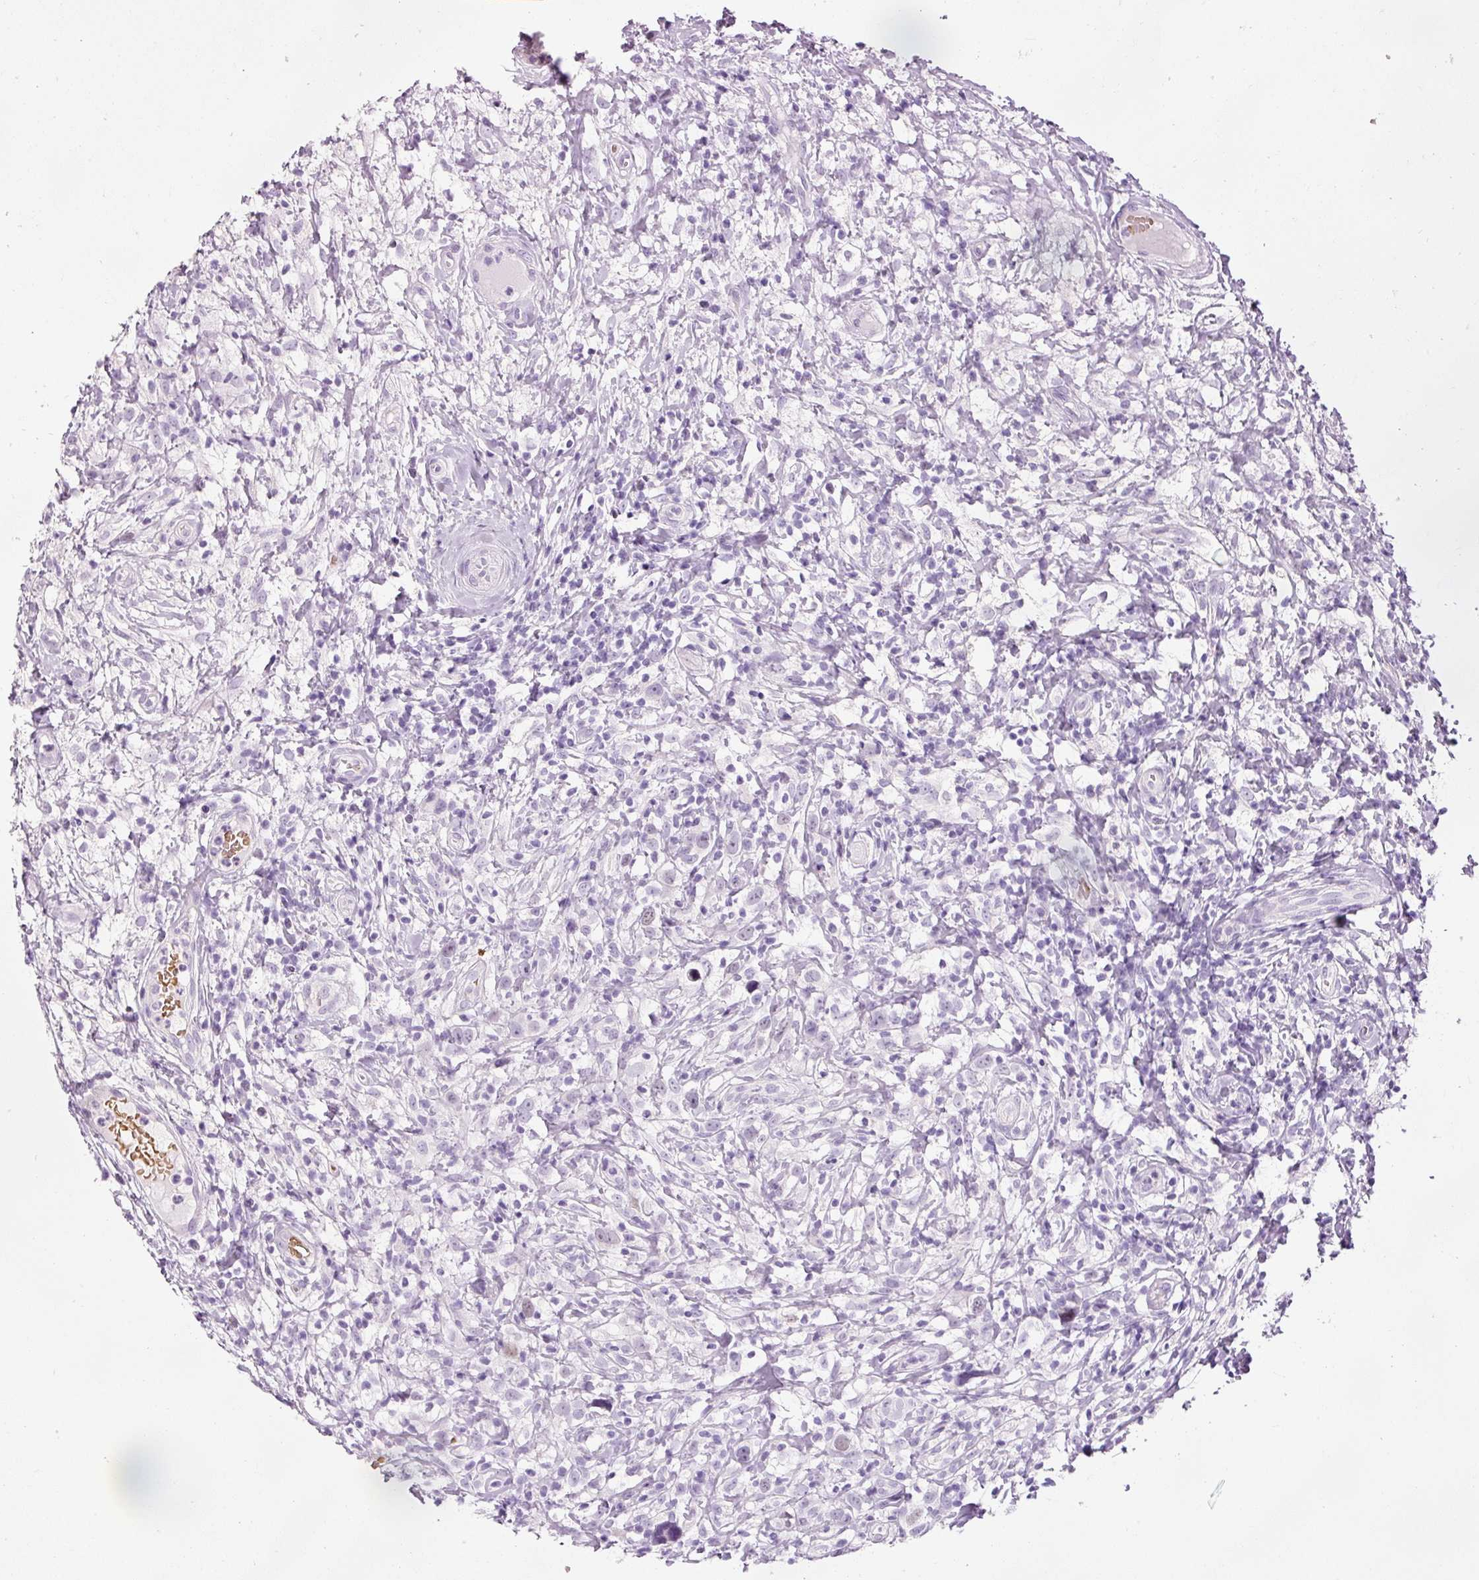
{"staining": {"intensity": "negative", "quantity": "none", "location": "none"}, "tissue": "lymphoma", "cell_type": "Tumor cells", "image_type": "cancer", "snomed": [{"axis": "morphology", "description": "Hodgkin's disease, NOS"}, {"axis": "topography", "description": "No Tissue"}], "caption": "Lymphoma was stained to show a protein in brown. There is no significant expression in tumor cells. (IHC, brightfield microscopy, high magnification).", "gene": "DHRS11", "patient": {"sex": "female", "age": 21}}